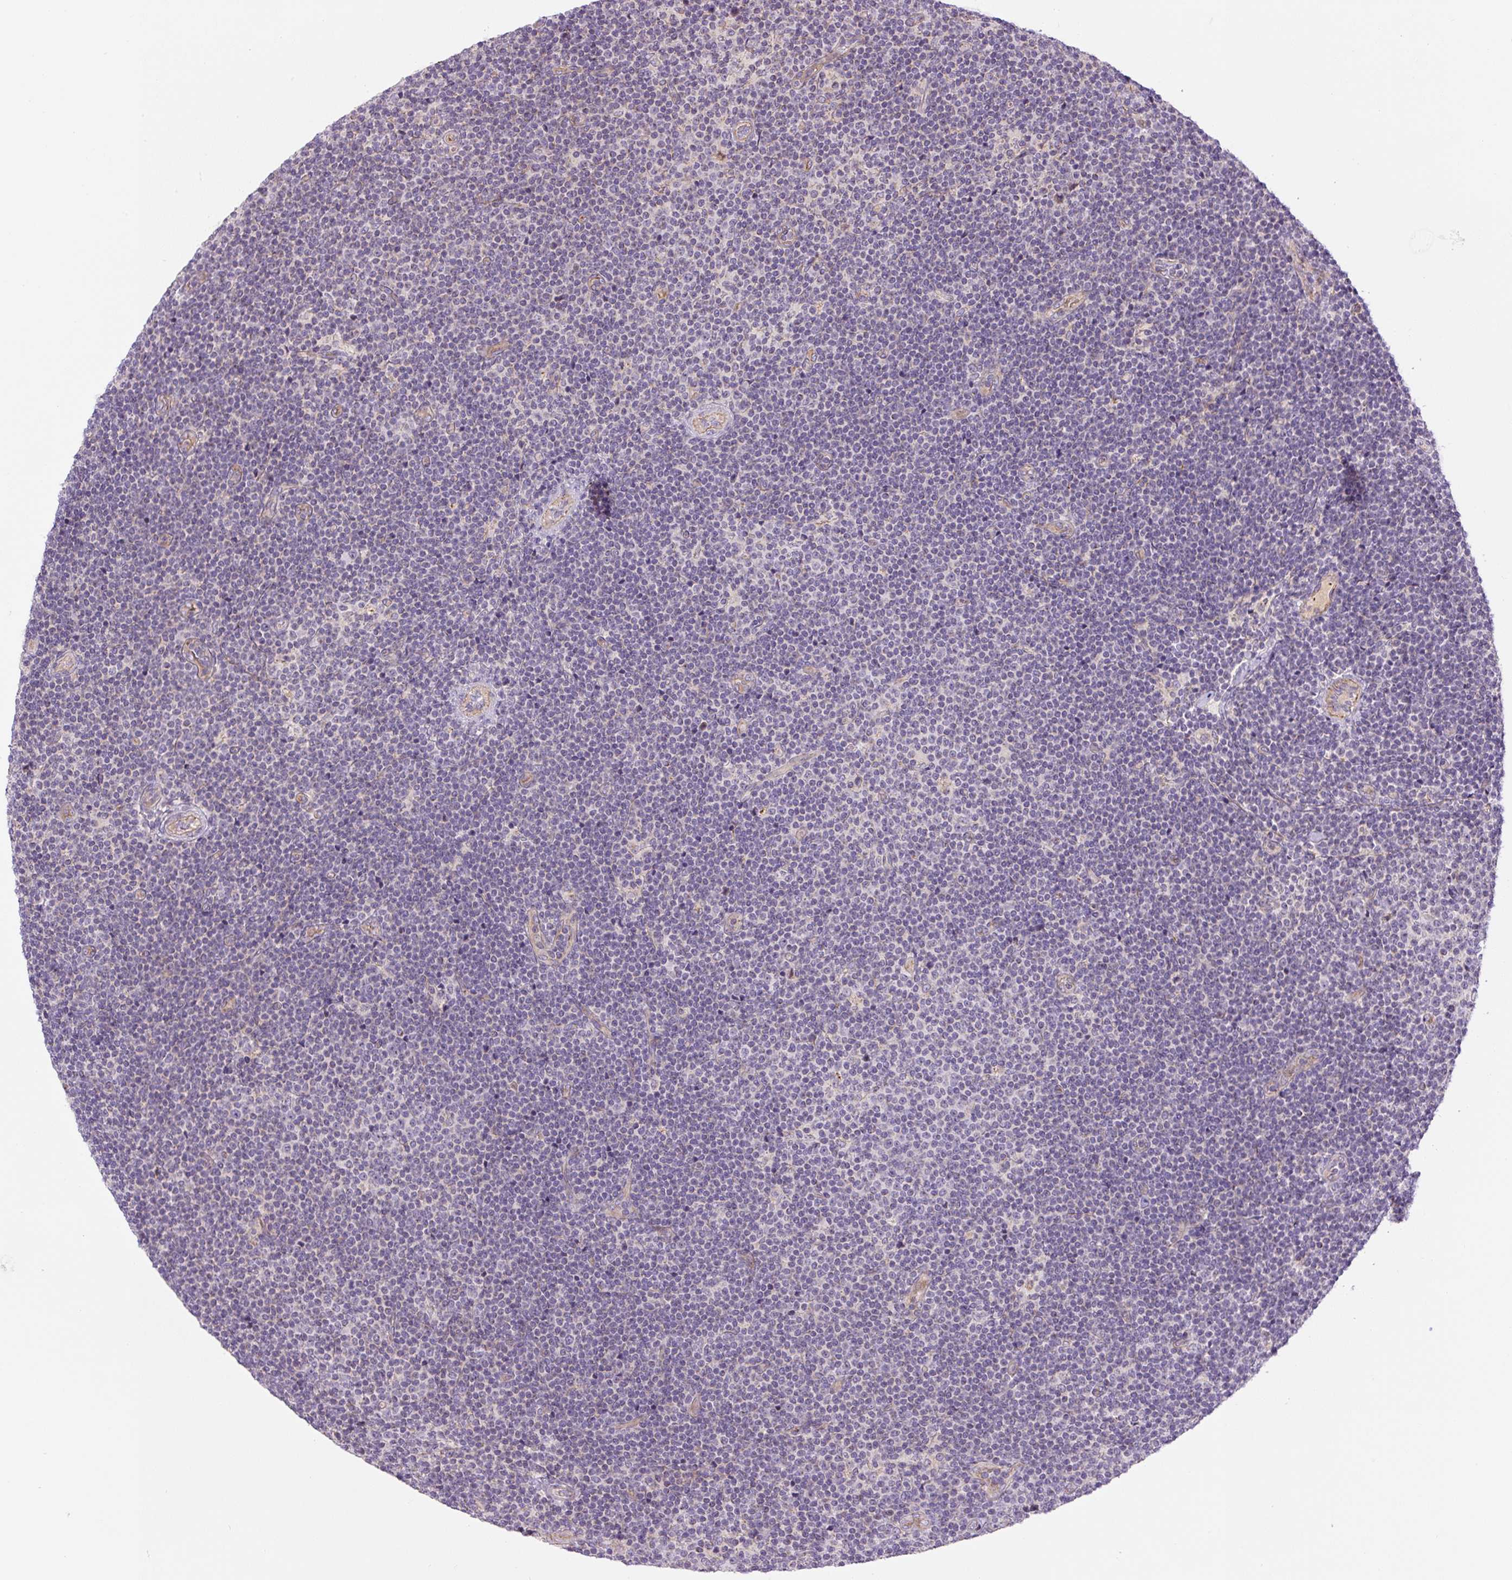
{"staining": {"intensity": "negative", "quantity": "none", "location": "none"}, "tissue": "lymphoma", "cell_type": "Tumor cells", "image_type": "cancer", "snomed": [{"axis": "morphology", "description": "Malignant lymphoma, non-Hodgkin's type, Low grade"}, {"axis": "topography", "description": "Lymph node"}], "caption": "Lymphoma was stained to show a protein in brown. There is no significant staining in tumor cells.", "gene": "CCNI2", "patient": {"sex": "male", "age": 48}}